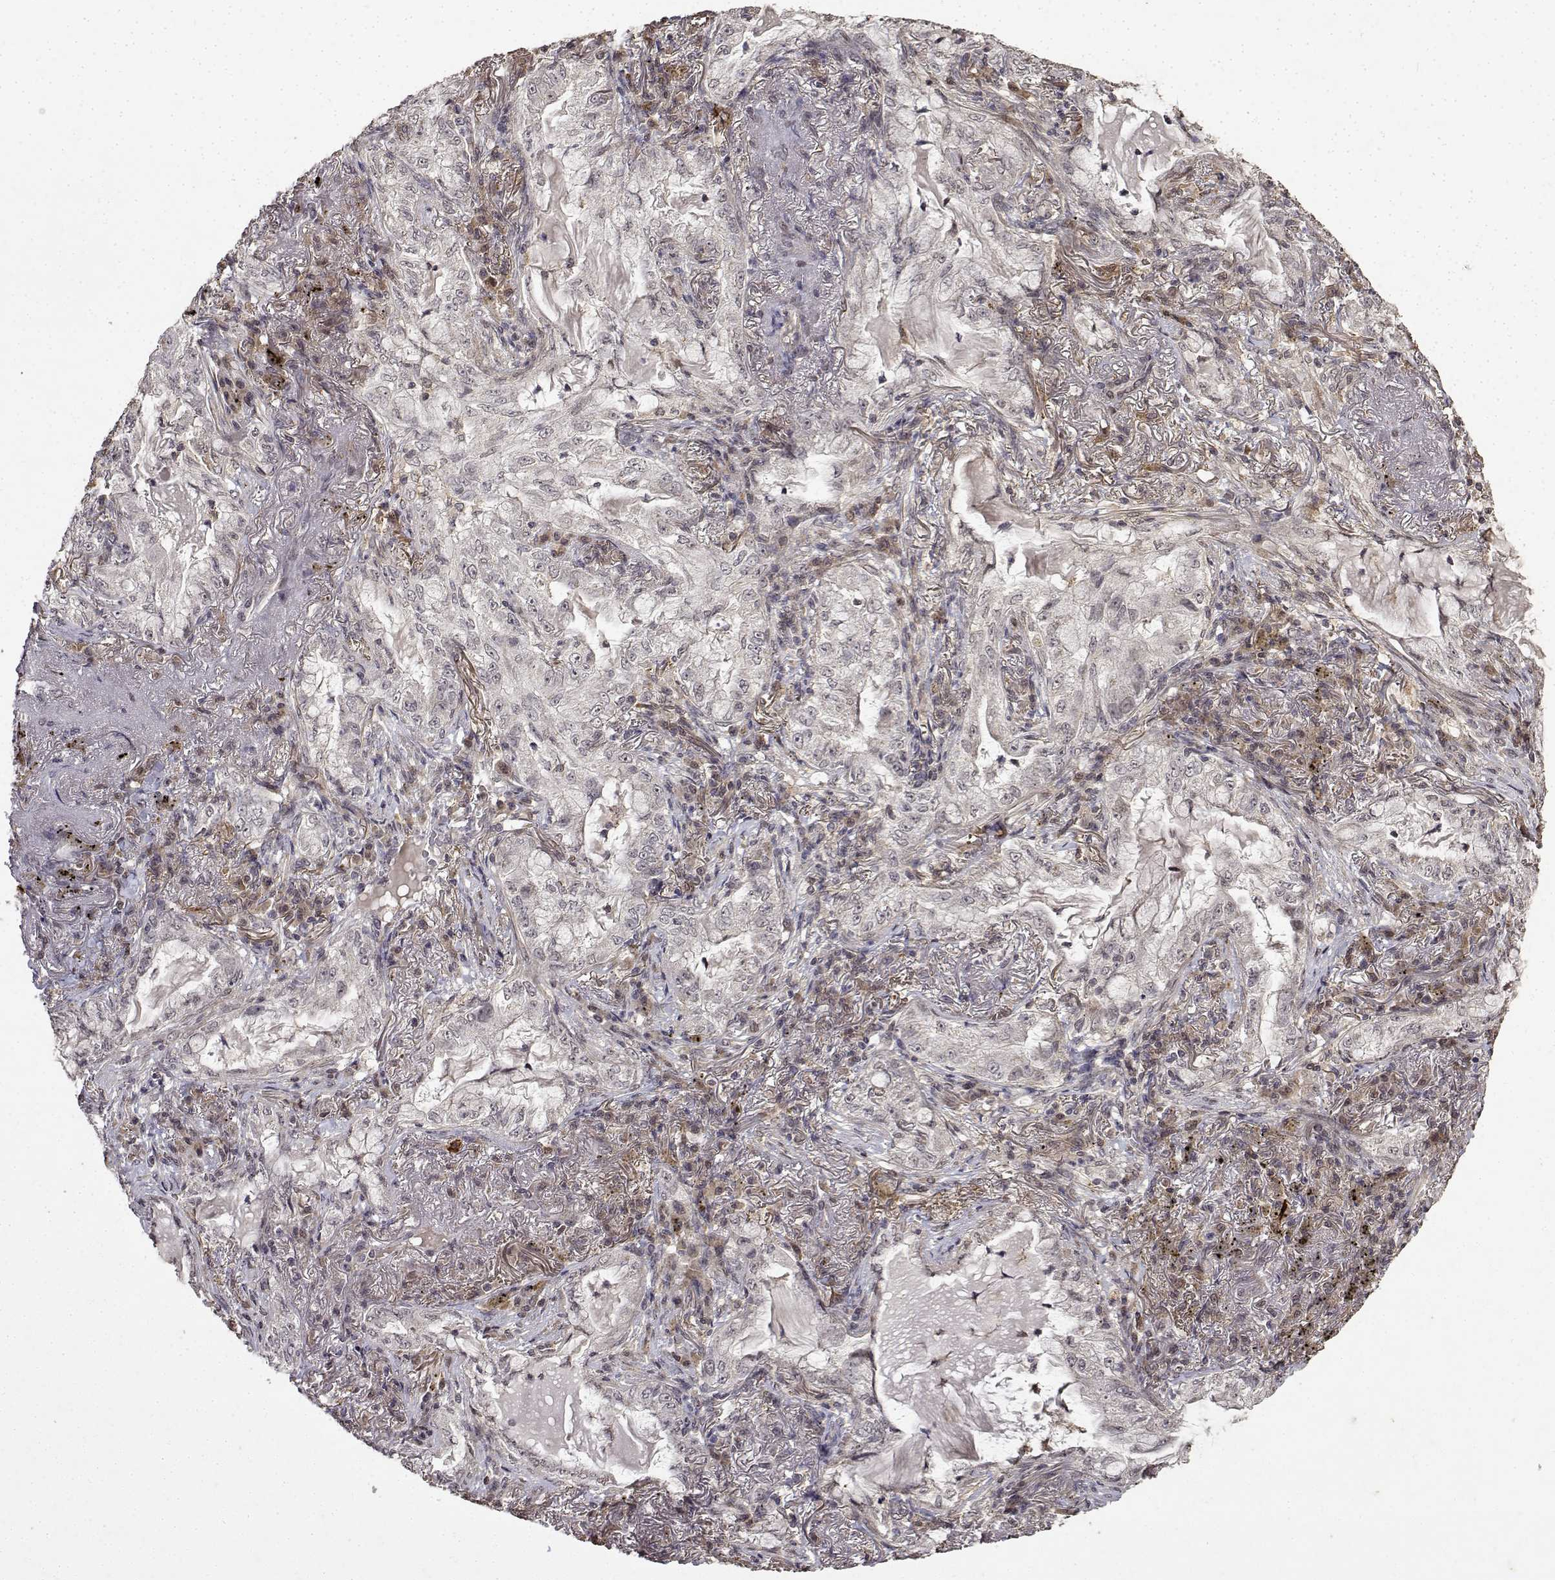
{"staining": {"intensity": "negative", "quantity": "none", "location": "none"}, "tissue": "lung cancer", "cell_type": "Tumor cells", "image_type": "cancer", "snomed": [{"axis": "morphology", "description": "Adenocarcinoma, NOS"}, {"axis": "topography", "description": "Lung"}], "caption": "This histopathology image is of adenocarcinoma (lung) stained with immunohistochemistry (IHC) to label a protein in brown with the nuclei are counter-stained blue. There is no expression in tumor cells. The staining was performed using DAB (3,3'-diaminobenzidine) to visualize the protein expression in brown, while the nuclei were stained in blue with hematoxylin (Magnification: 20x).", "gene": "BDNF", "patient": {"sex": "female", "age": 73}}